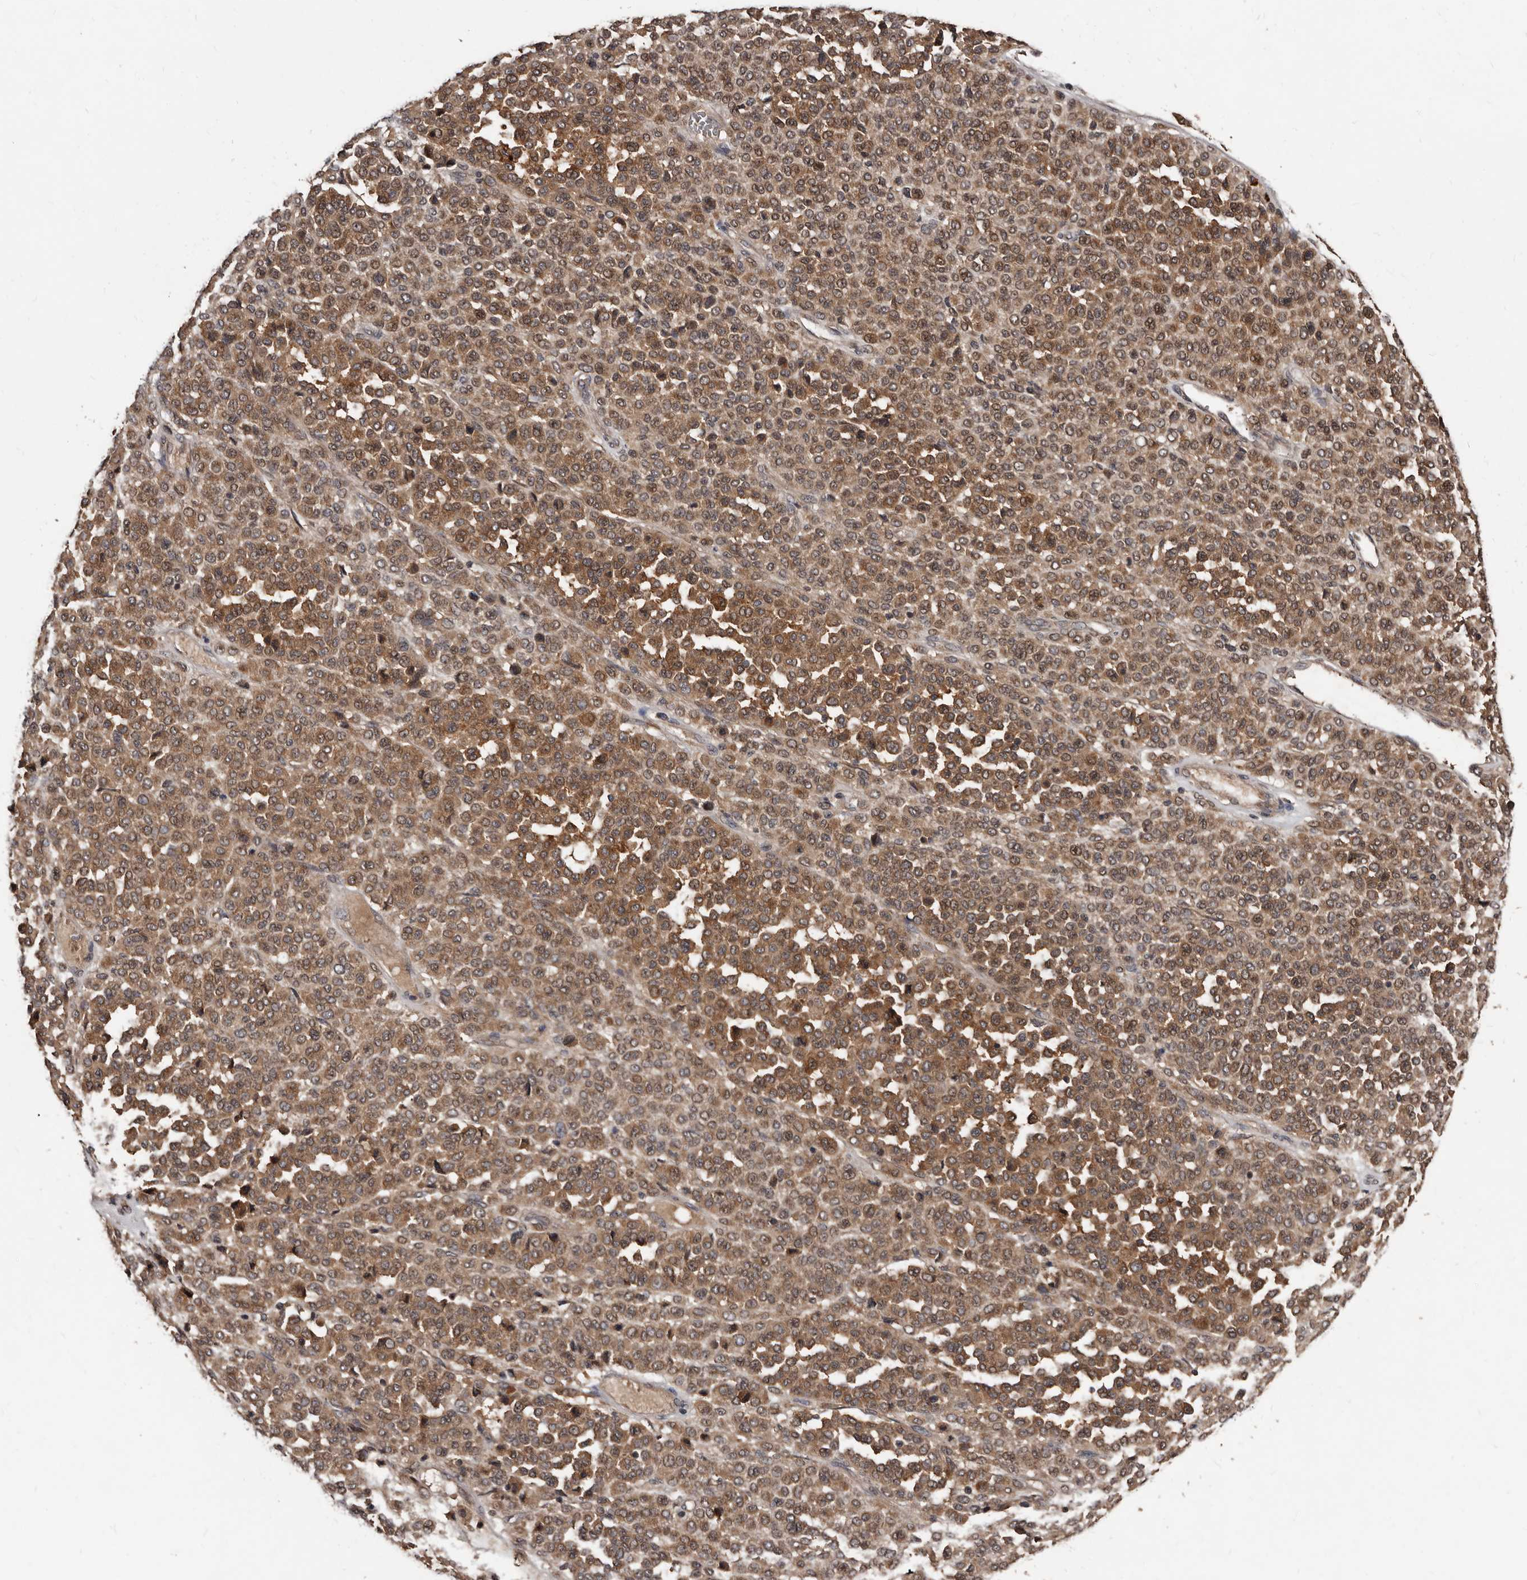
{"staining": {"intensity": "moderate", "quantity": ">75%", "location": "cytoplasmic/membranous"}, "tissue": "melanoma", "cell_type": "Tumor cells", "image_type": "cancer", "snomed": [{"axis": "morphology", "description": "Malignant melanoma, Metastatic site"}, {"axis": "topography", "description": "Pancreas"}], "caption": "Tumor cells demonstrate medium levels of moderate cytoplasmic/membranous staining in approximately >75% of cells in malignant melanoma (metastatic site).", "gene": "PMVK", "patient": {"sex": "female", "age": 30}}